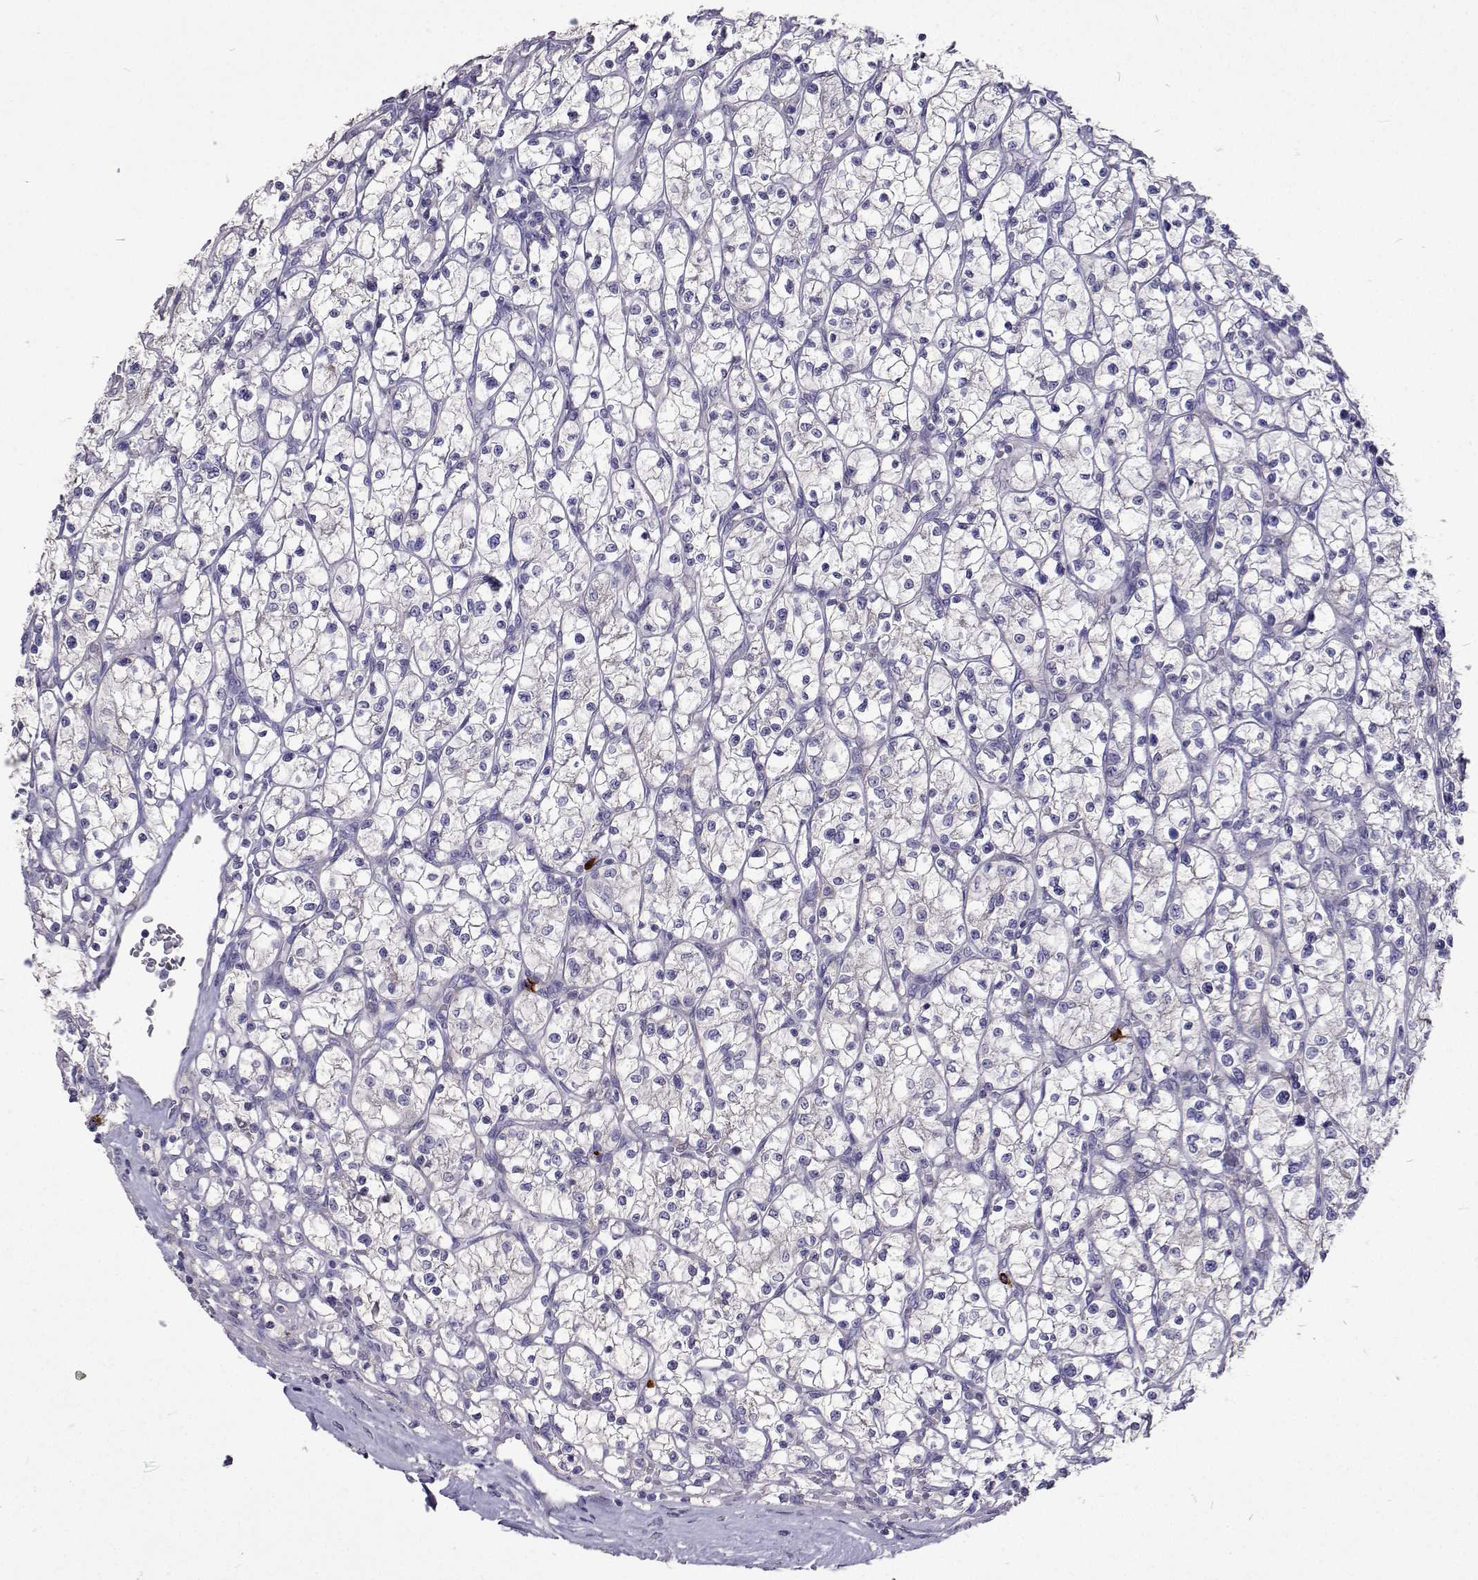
{"staining": {"intensity": "negative", "quantity": "none", "location": "none"}, "tissue": "renal cancer", "cell_type": "Tumor cells", "image_type": "cancer", "snomed": [{"axis": "morphology", "description": "Adenocarcinoma, NOS"}, {"axis": "topography", "description": "Kidney"}], "caption": "Human renal cancer (adenocarcinoma) stained for a protein using immunohistochemistry (IHC) exhibits no positivity in tumor cells.", "gene": "CFAP44", "patient": {"sex": "female", "age": 64}}